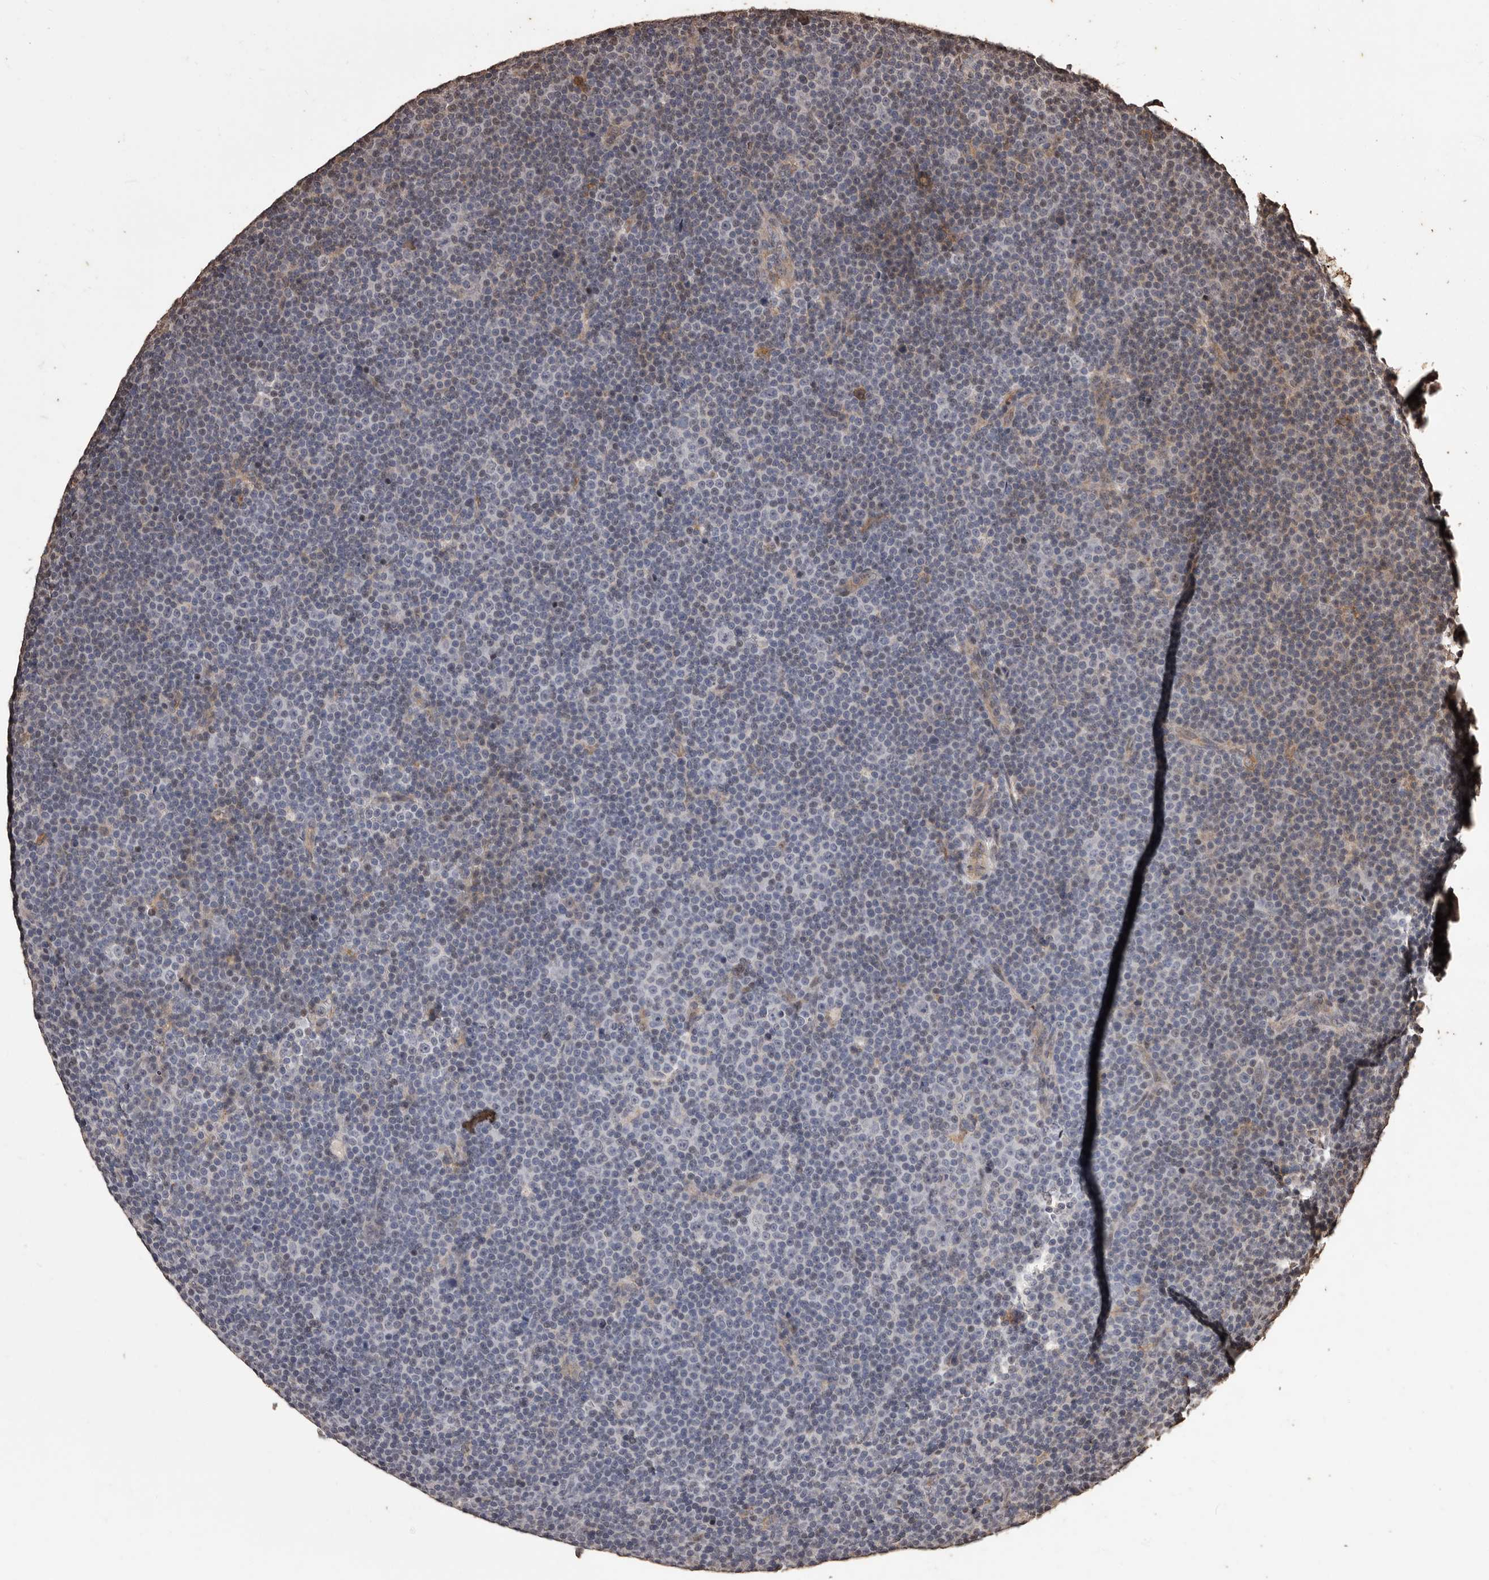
{"staining": {"intensity": "weak", "quantity": "25%-75%", "location": "cytoplasmic/membranous"}, "tissue": "lymphoma", "cell_type": "Tumor cells", "image_type": "cancer", "snomed": [{"axis": "morphology", "description": "Malignant lymphoma, non-Hodgkin's type, Low grade"}, {"axis": "topography", "description": "Lymph node"}], "caption": "Protein expression analysis of lymphoma displays weak cytoplasmic/membranous expression in about 25%-75% of tumor cells.", "gene": "NAV1", "patient": {"sex": "female", "age": 67}}